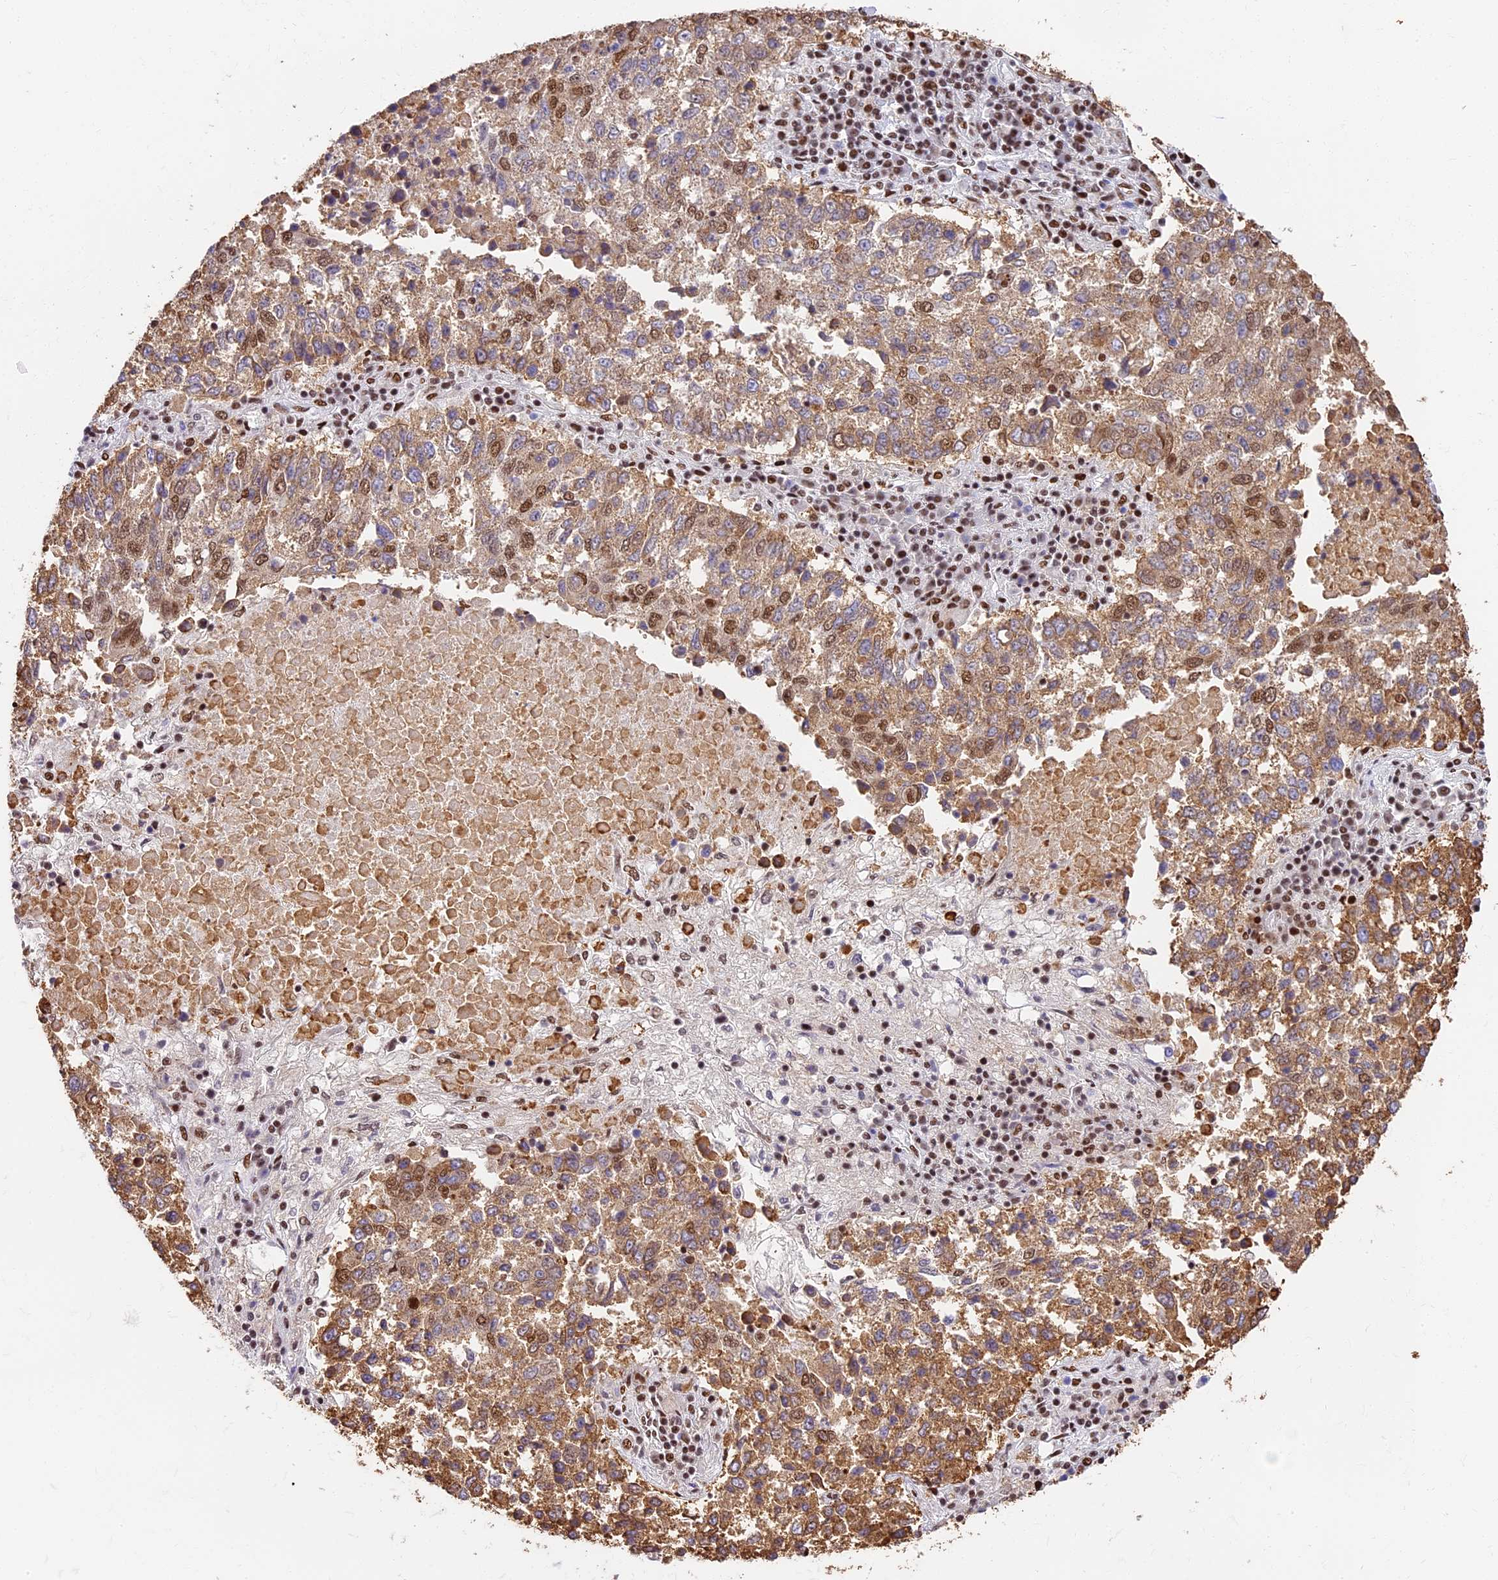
{"staining": {"intensity": "moderate", "quantity": ">75%", "location": "cytoplasmic/membranous,nuclear"}, "tissue": "lung cancer", "cell_type": "Tumor cells", "image_type": "cancer", "snomed": [{"axis": "morphology", "description": "Squamous cell carcinoma, NOS"}, {"axis": "topography", "description": "Lung"}], "caption": "The image reveals staining of lung squamous cell carcinoma, revealing moderate cytoplasmic/membranous and nuclear protein staining (brown color) within tumor cells.", "gene": "SBNO1", "patient": {"sex": "male", "age": 73}}